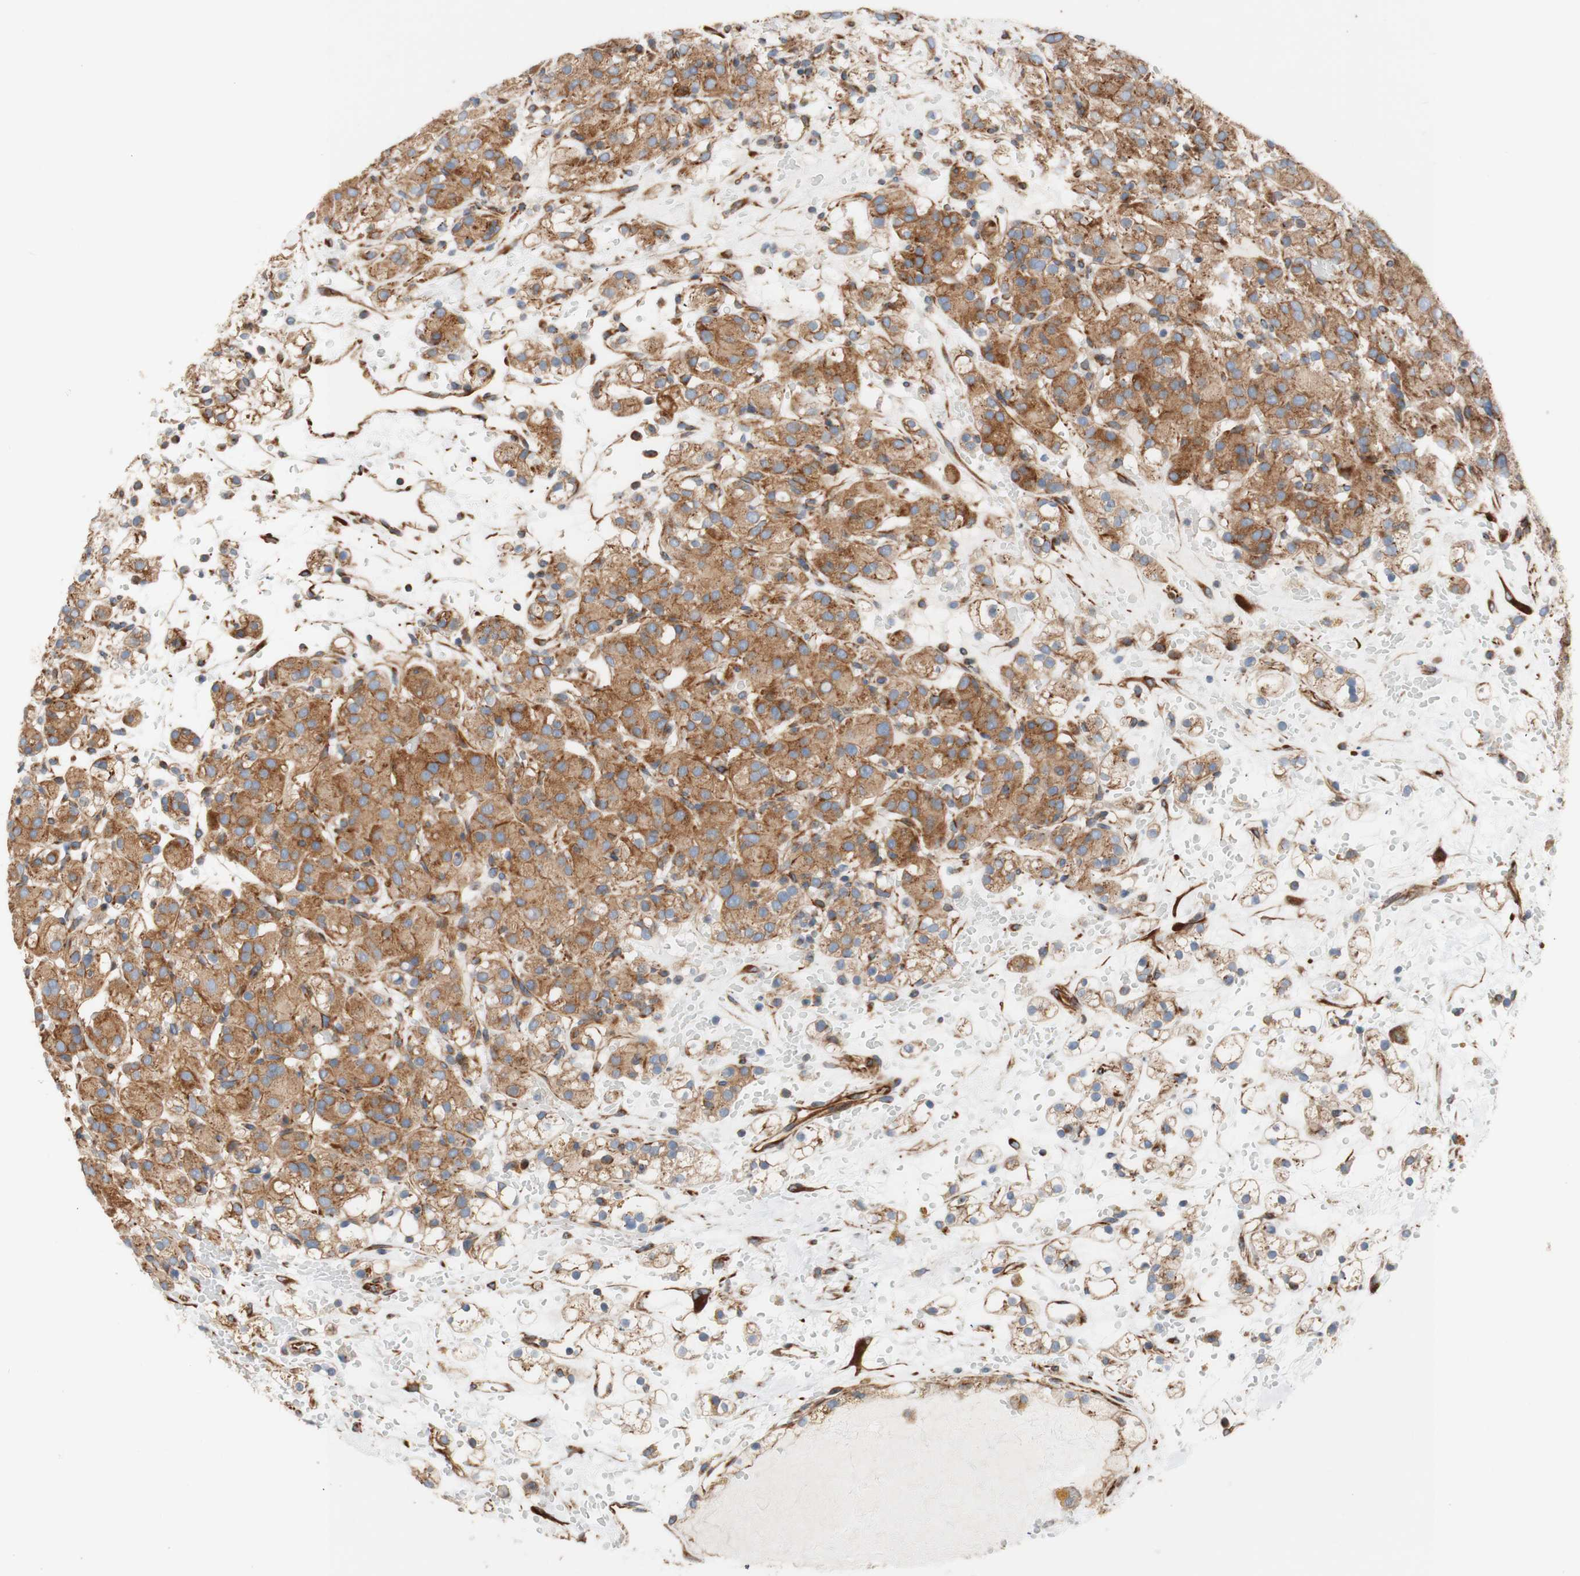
{"staining": {"intensity": "moderate", "quantity": ">75%", "location": "cytoplasmic/membranous"}, "tissue": "renal cancer", "cell_type": "Tumor cells", "image_type": "cancer", "snomed": [{"axis": "morphology", "description": "Adenocarcinoma, NOS"}, {"axis": "topography", "description": "Kidney"}], "caption": "Immunohistochemistry (IHC) staining of adenocarcinoma (renal), which displays medium levels of moderate cytoplasmic/membranous positivity in approximately >75% of tumor cells indicating moderate cytoplasmic/membranous protein expression. The staining was performed using DAB (brown) for protein detection and nuclei were counterstained in hematoxylin (blue).", "gene": "C1orf43", "patient": {"sex": "male", "age": 61}}